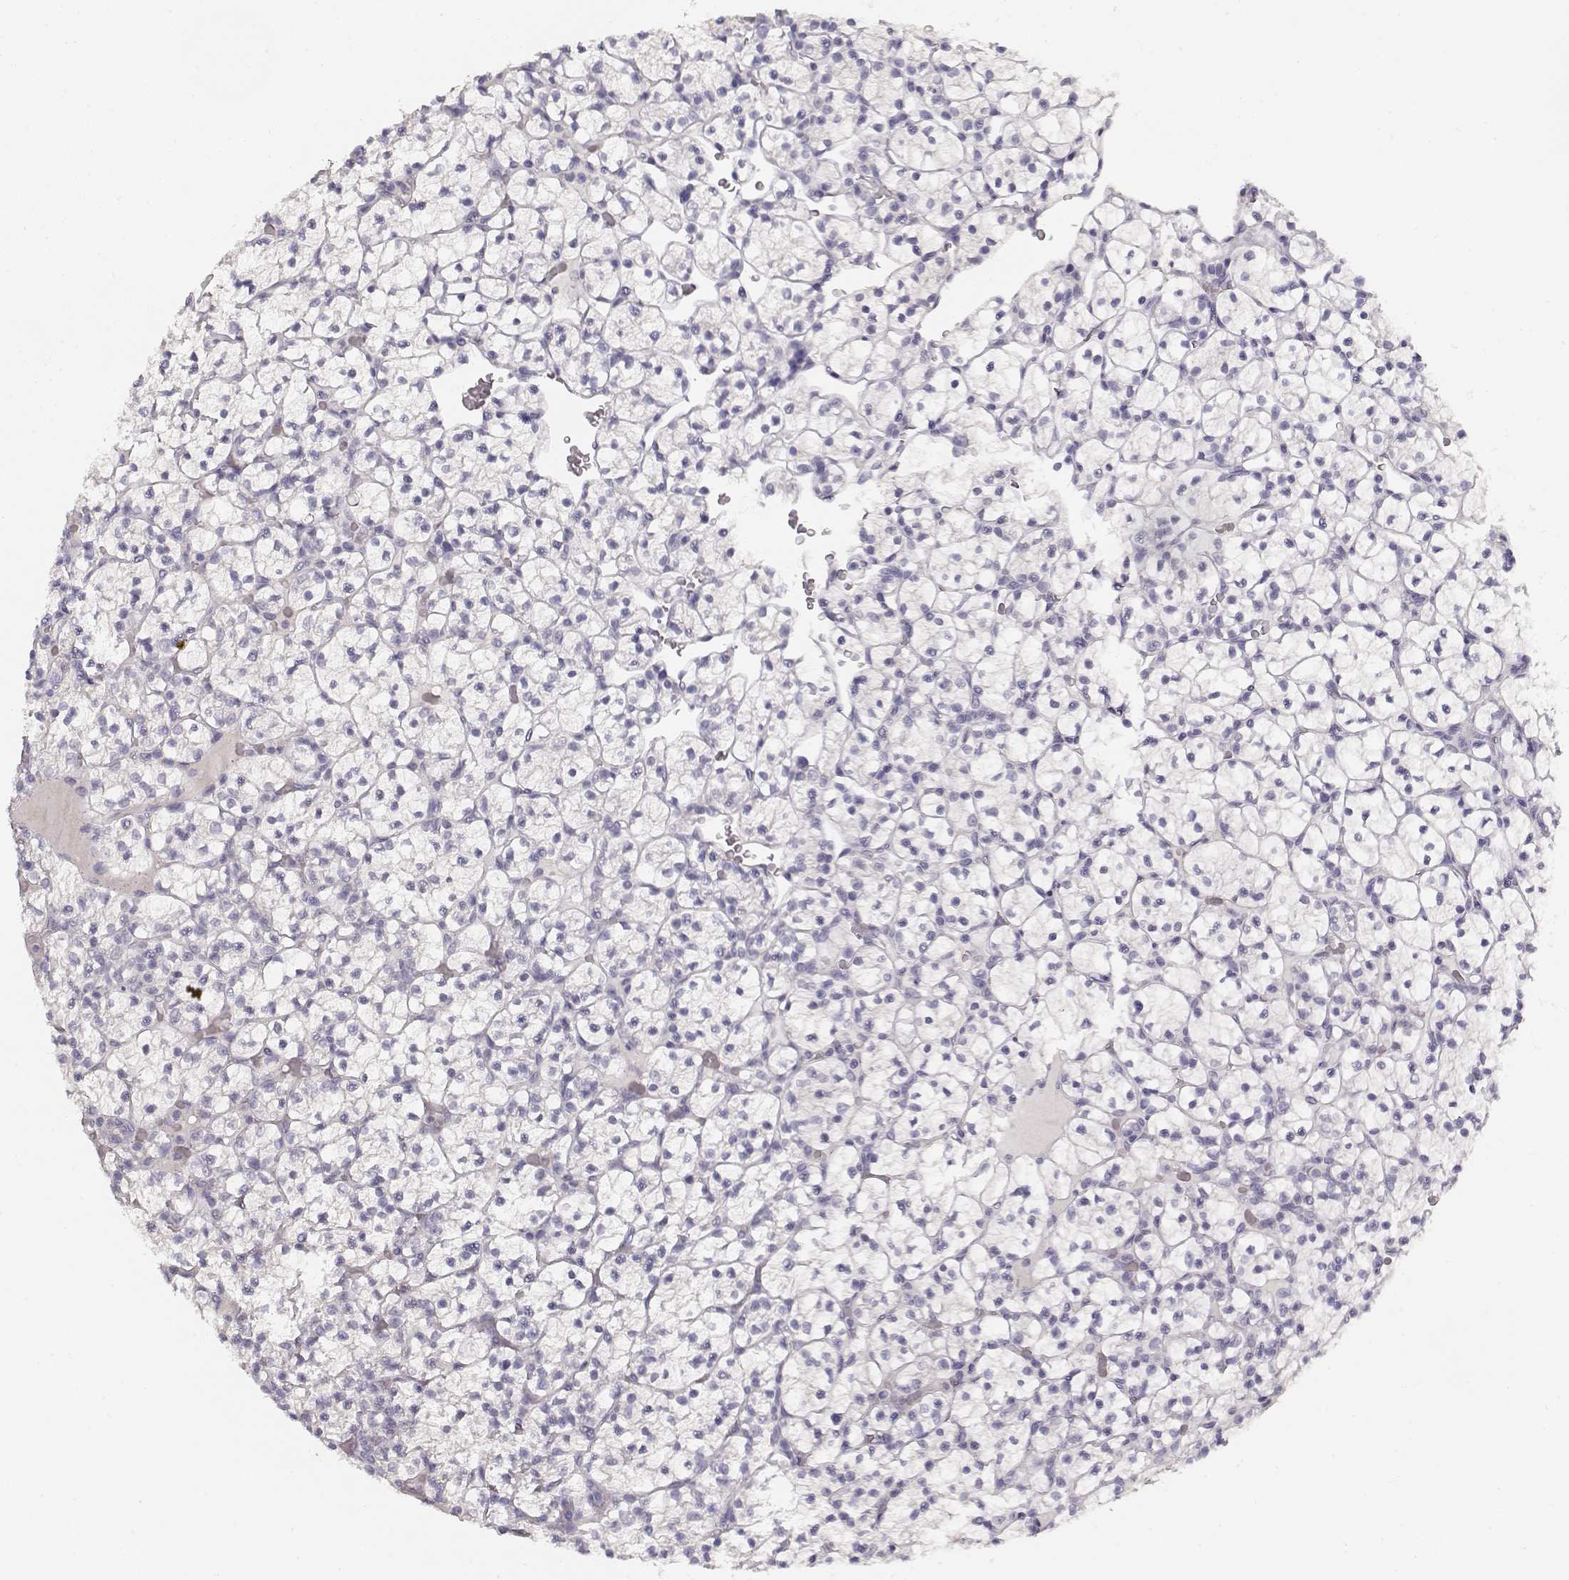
{"staining": {"intensity": "negative", "quantity": "none", "location": "none"}, "tissue": "renal cancer", "cell_type": "Tumor cells", "image_type": "cancer", "snomed": [{"axis": "morphology", "description": "Adenocarcinoma, NOS"}, {"axis": "topography", "description": "Kidney"}], "caption": "Histopathology image shows no protein expression in tumor cells of renal adenocarcinoma tissue.", "gene": "TPH2", "patient": {"sex": "female", "age": 89}}